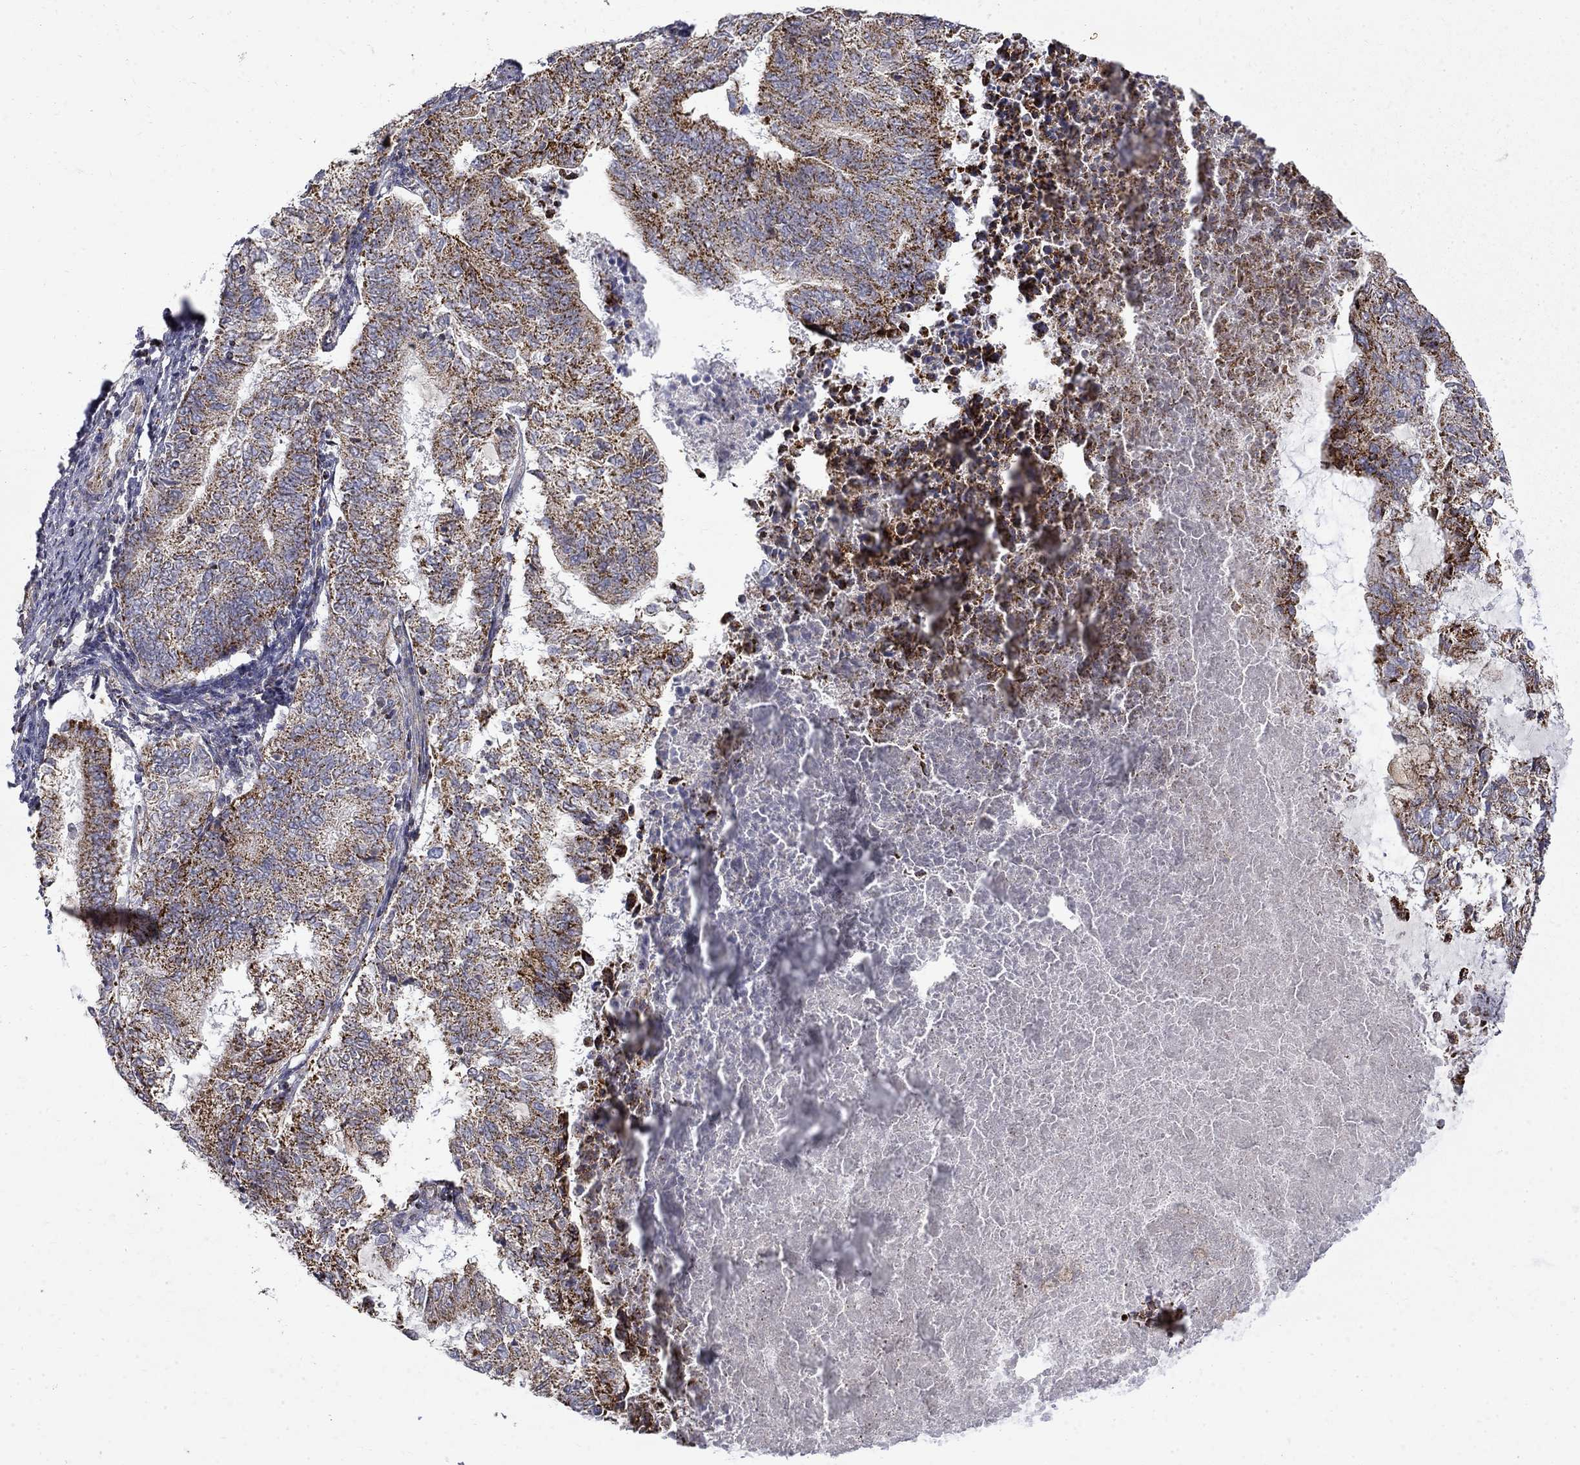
{"staining": {"intensity": "moderate", "quantity": "25%-75%", "location": "cytoplasmic/membranous"}, "tissue": "endometrial cancer", "cell_type": "Tumor cells", "image_type": "cancer", "snomed": [{"axis": "morphology", "description": "Adenocarcinoma, NOS"}, {"axis": "topography", "description": "Endometrium"}], "caption": "Endometrial cancer stained with a protein marker exhibits moderate staining in tumor cells.", "gene": "PCBP3", "patient": {"sex": "female", "age": 65}}